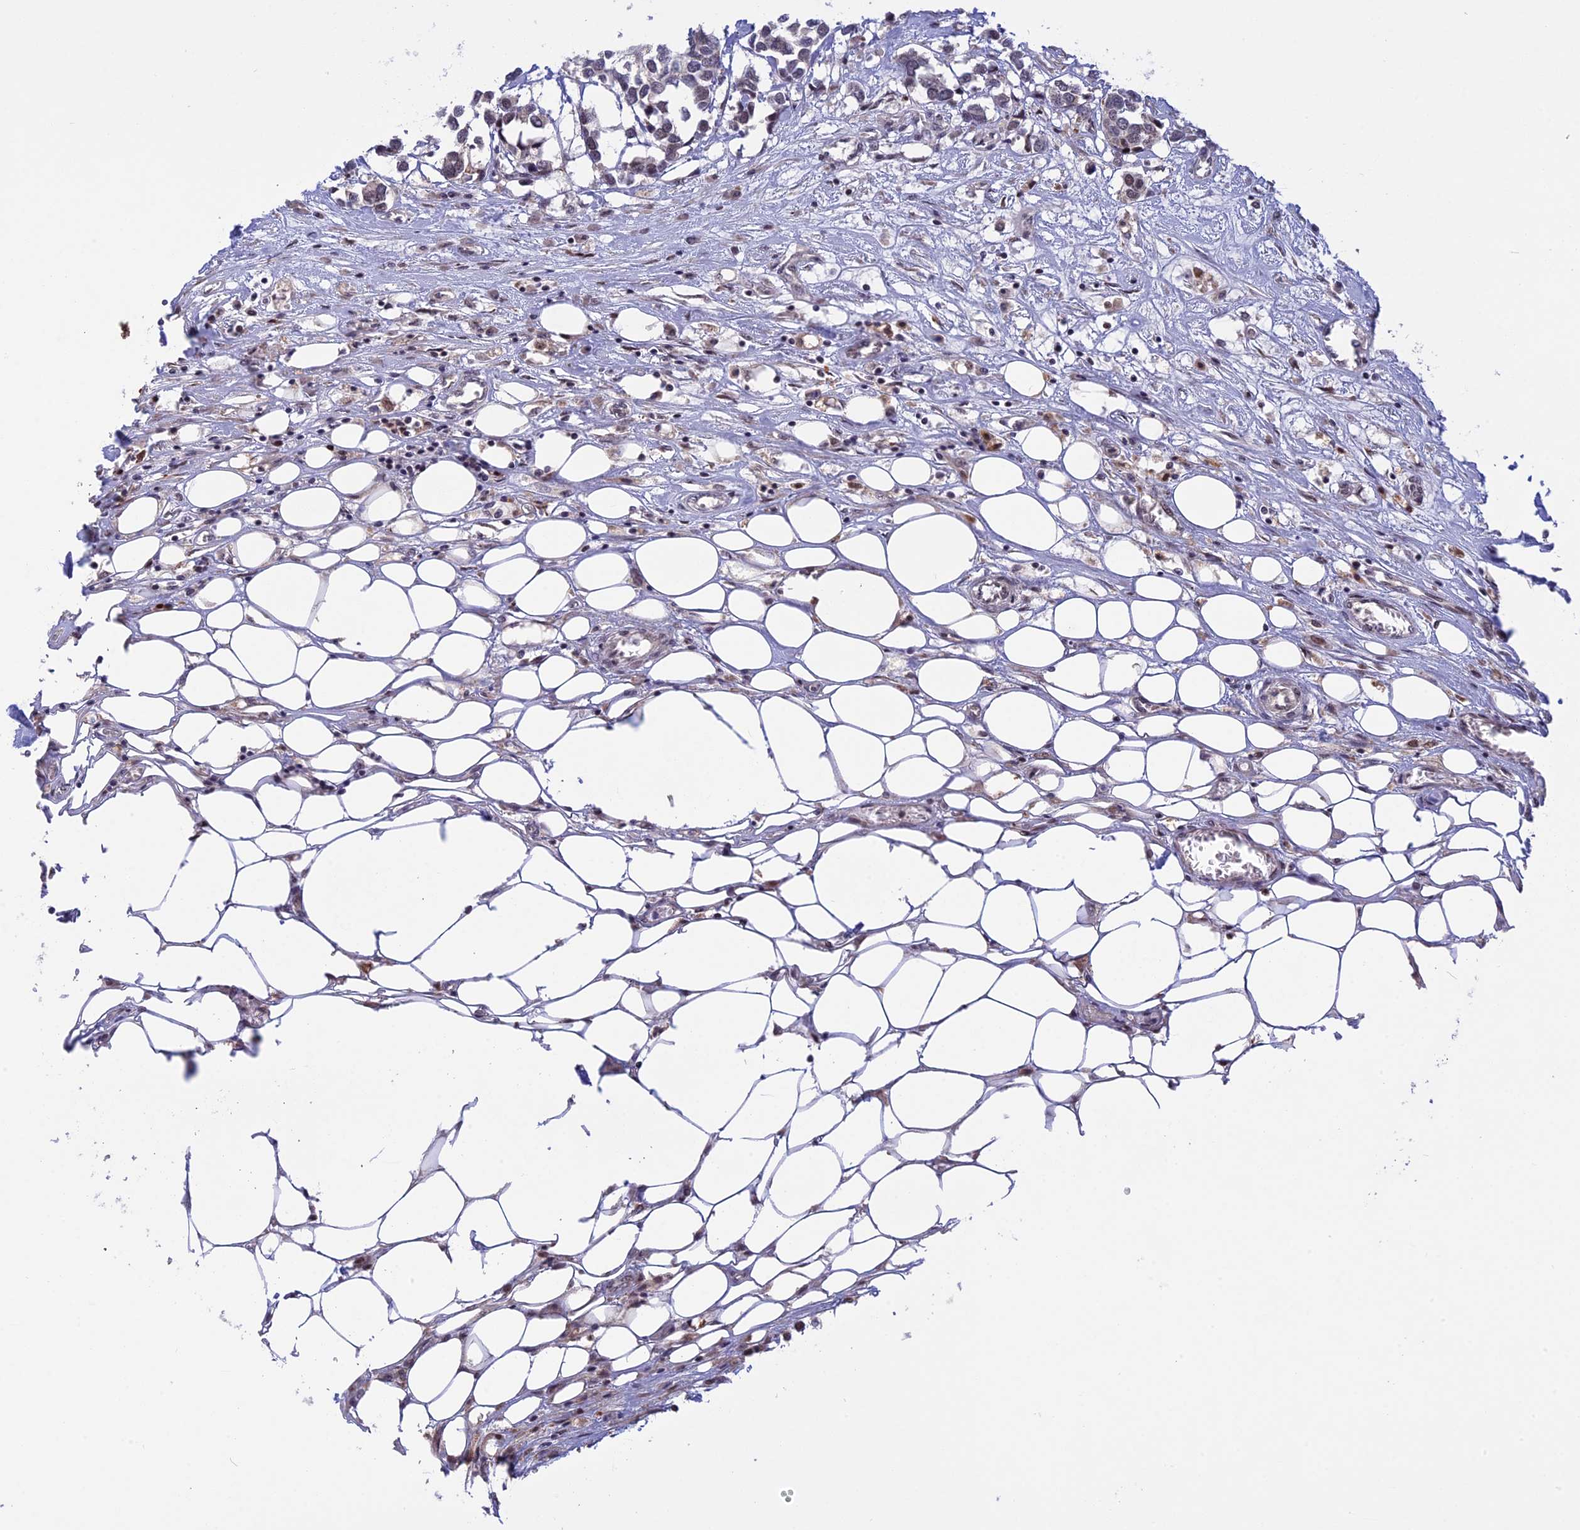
{"staining": {"intensity": "weak", "quantity": "25%-75%", "location": "nuclear"}, "tissue": "breast cancer", "cell_type": "Tumor cells", "image_type": "cancer", "snomed": [{"axis": "morphology", "description": "Duct carcinoma"}, {"axis": "topography", "description": "Breast"}], "caption": "Human breast cancer (infiltrating ductal carcinoma) stained with a protein marker exhibits weak staining in tumor cells.", "gene": "POLR2C", "patient": {"sex": "female", "age": 83}}